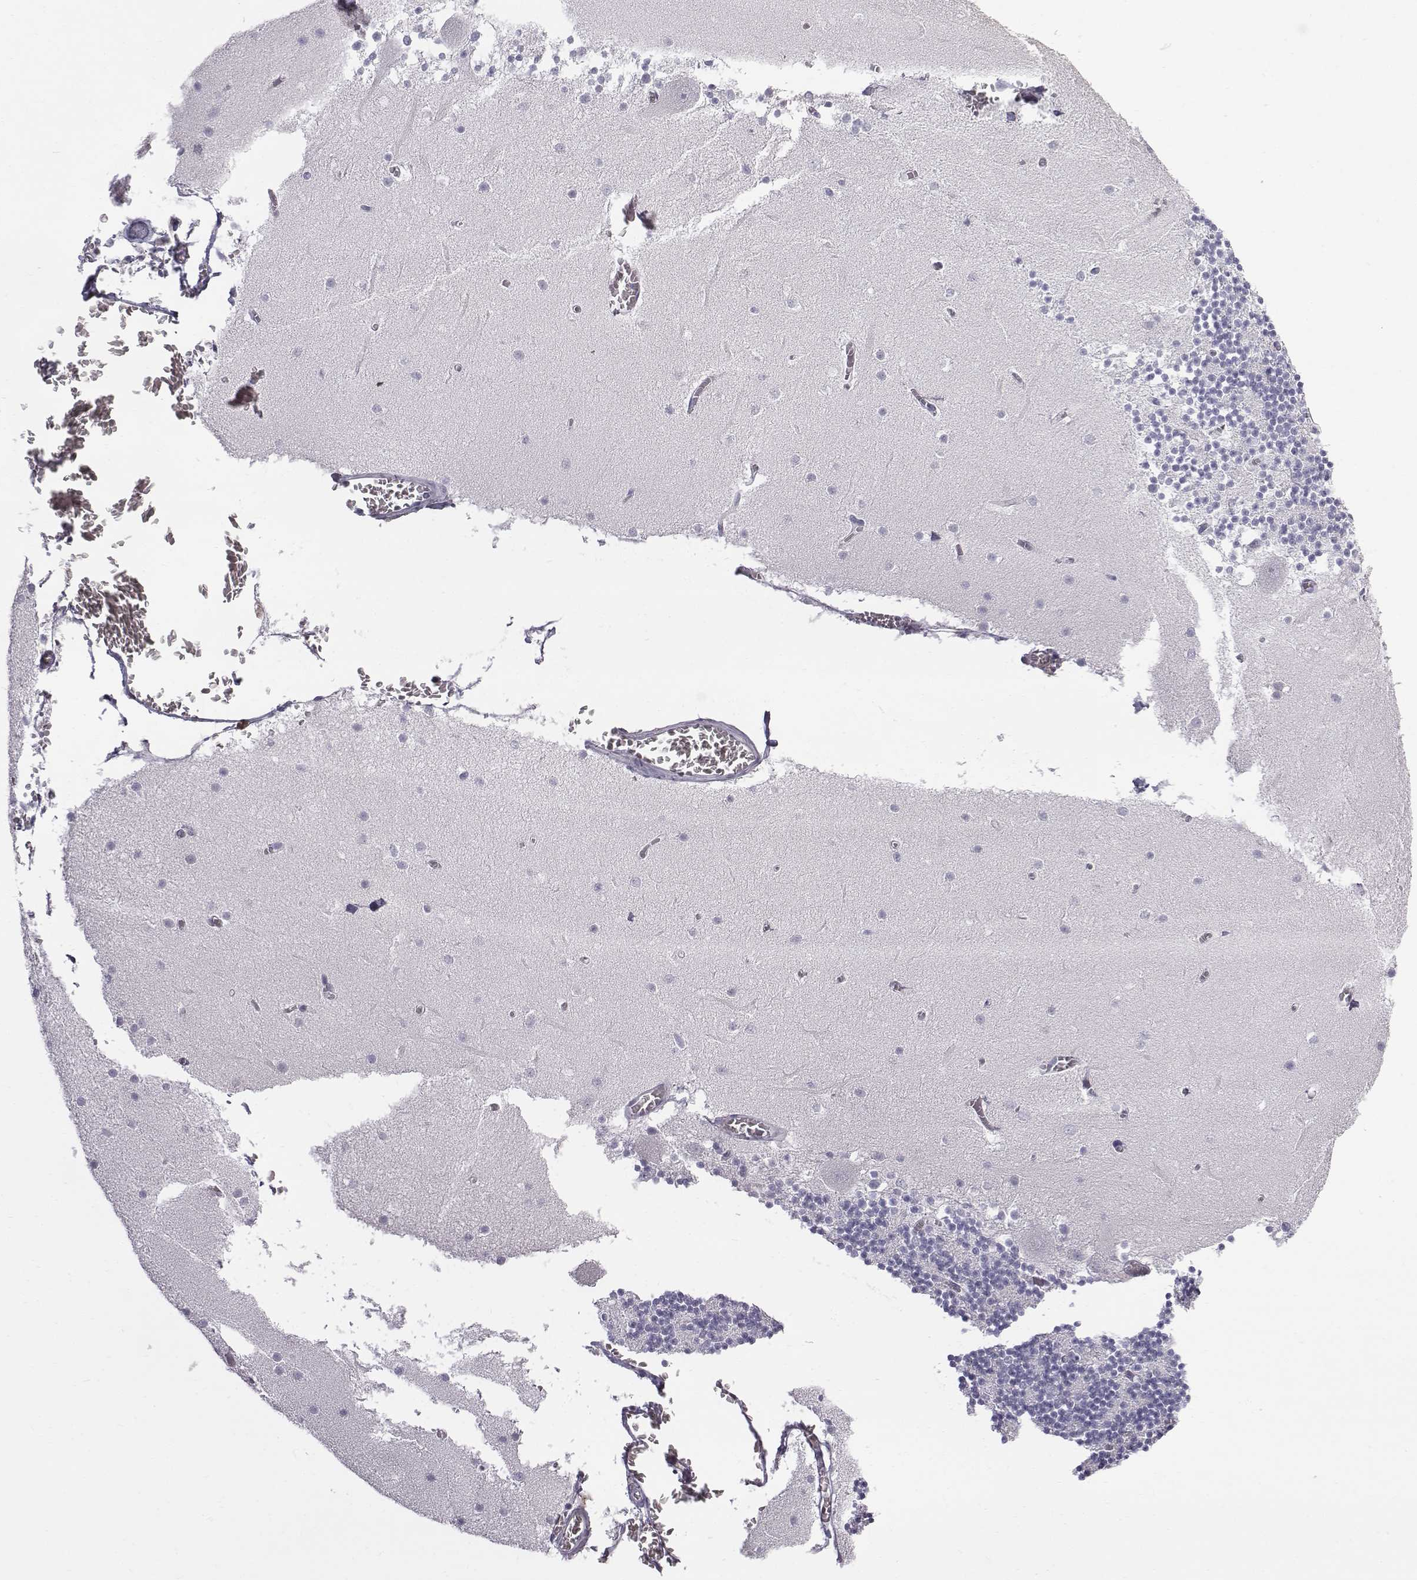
{"staining": {"intensity": "negative", "quantity": "none", "location": "none"}, "tissue": "cerebellum", "cell_type": "Cells in granular layer", "image_type": "normal", "snomed": [{"axis": "morphology", "description": "Normal tissue, NOS"}, {"axis": "topography", "description": "Cerebellum"}], "caption": "Cells in granular layer show no significant protein expression in unremarkable cerebellum.", "gene": "C6orf58", "patient": {"sex": "female", "age": 28}}